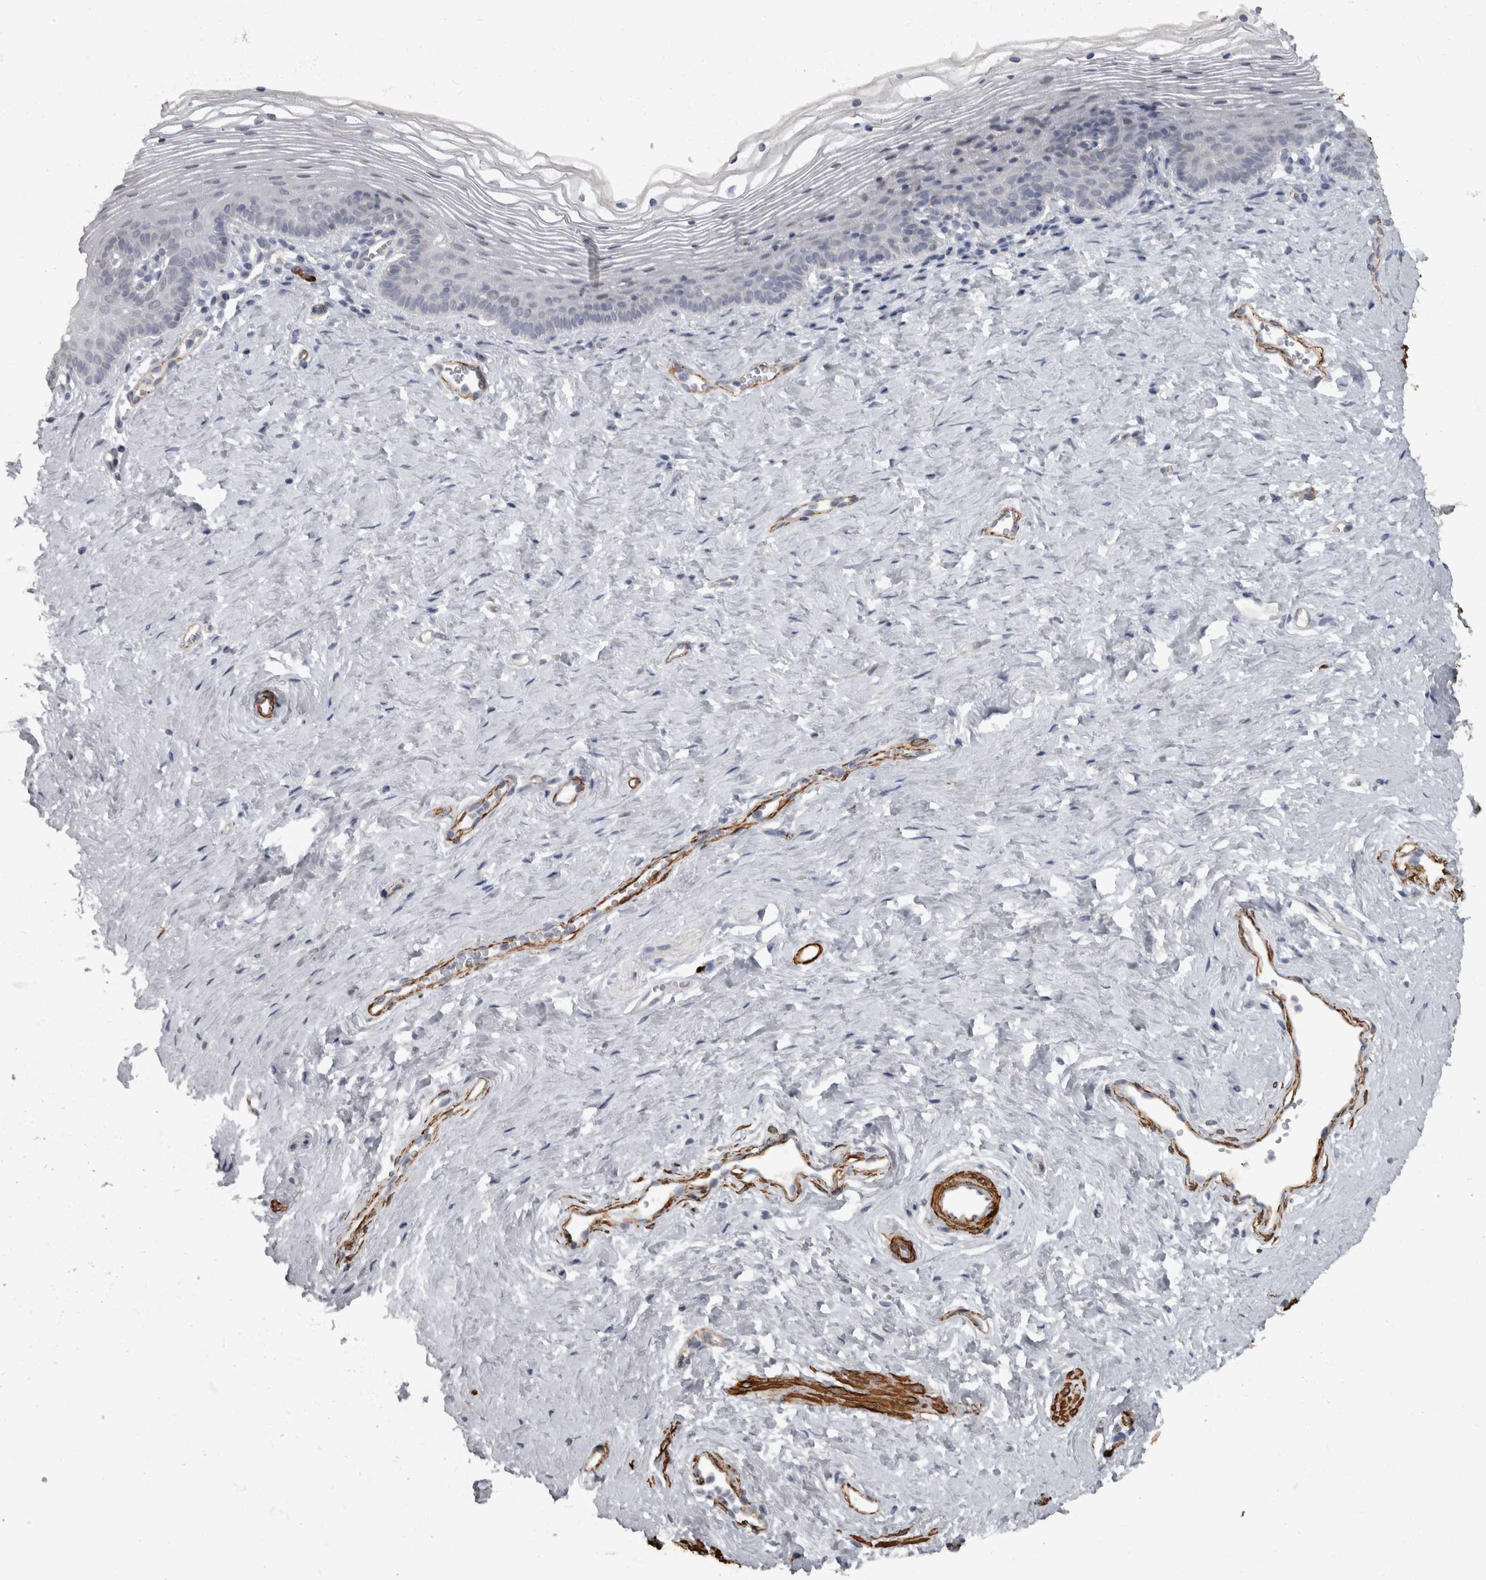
{"staining": {"intensity": "negative", "quantity": "none", "location": "none"}, "tissue": "vagina", "cell_type": "Squamous epithelial cells", "image_type": "normal", "snomed": [{"axis": "morphology", "description": "Normal tissue, NOS"}, {"axis": "topography", "description": "Vagina"}], "caption": "Immunohistochemical staining of normal vagina reveals no significant positivity in squamous epithelial cells.", "gene": "MASTL", "patient": {"sex": "female", "age": 32}}